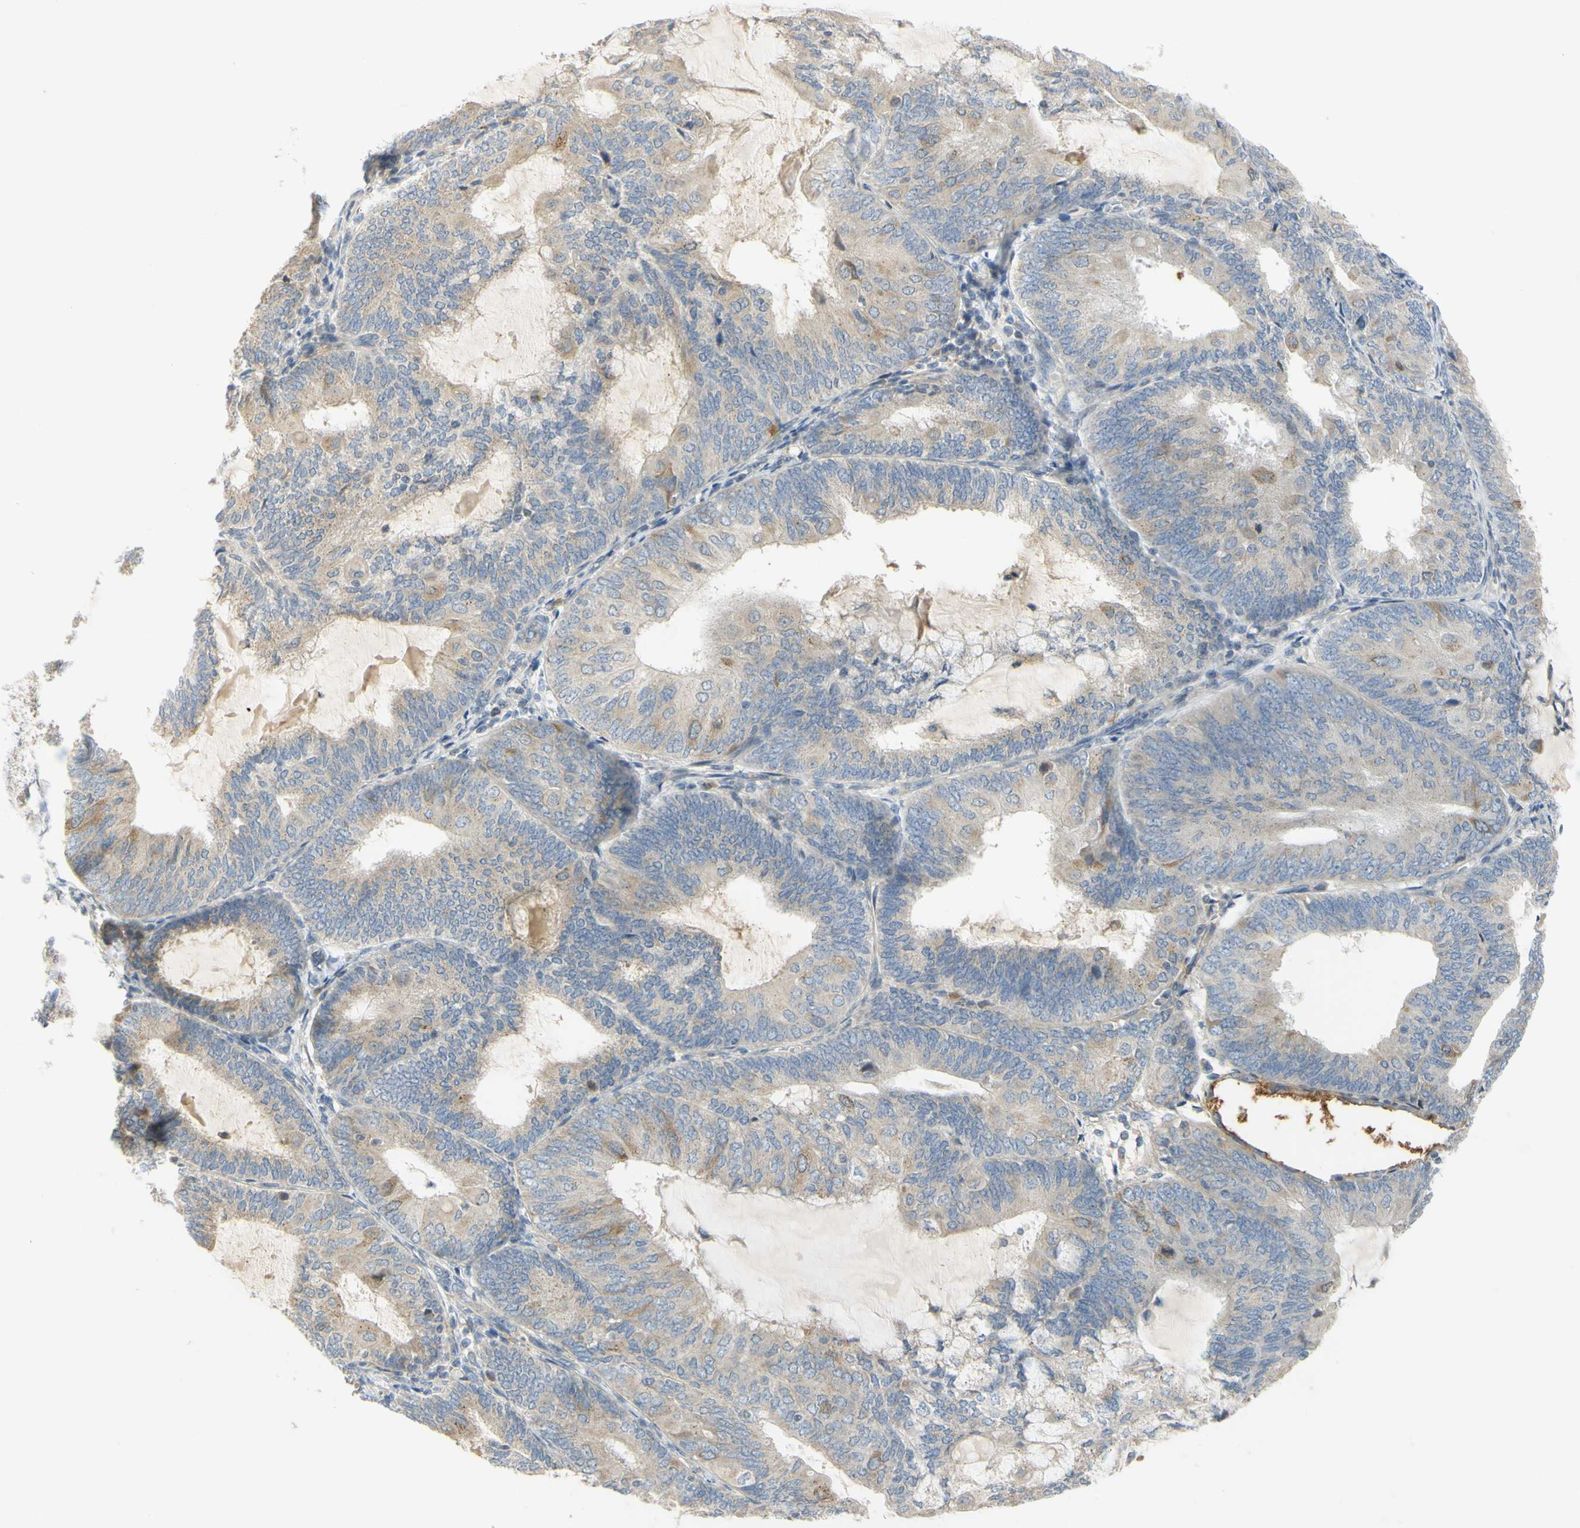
{"staining": {"intensity": "weak", "quantity": ">75%", "location": "cytoplasmic/membranous"}, "tissue": "endometrial cancer", "cell_type": "Tumor cells", "image_type": "cancer", "snomed": [{"axis": "morphology", "description": "Adenocarcinoma, NOS"}, {"axis": "topography", "description": "Endometrium"}], "caption": "A brown stain shows weak cytoplasmic/membranous positivity of a protein in endometrial cancer tumor cells.", "gene": "CCNB2", "patient": {"sex": "female", "age": 81}}